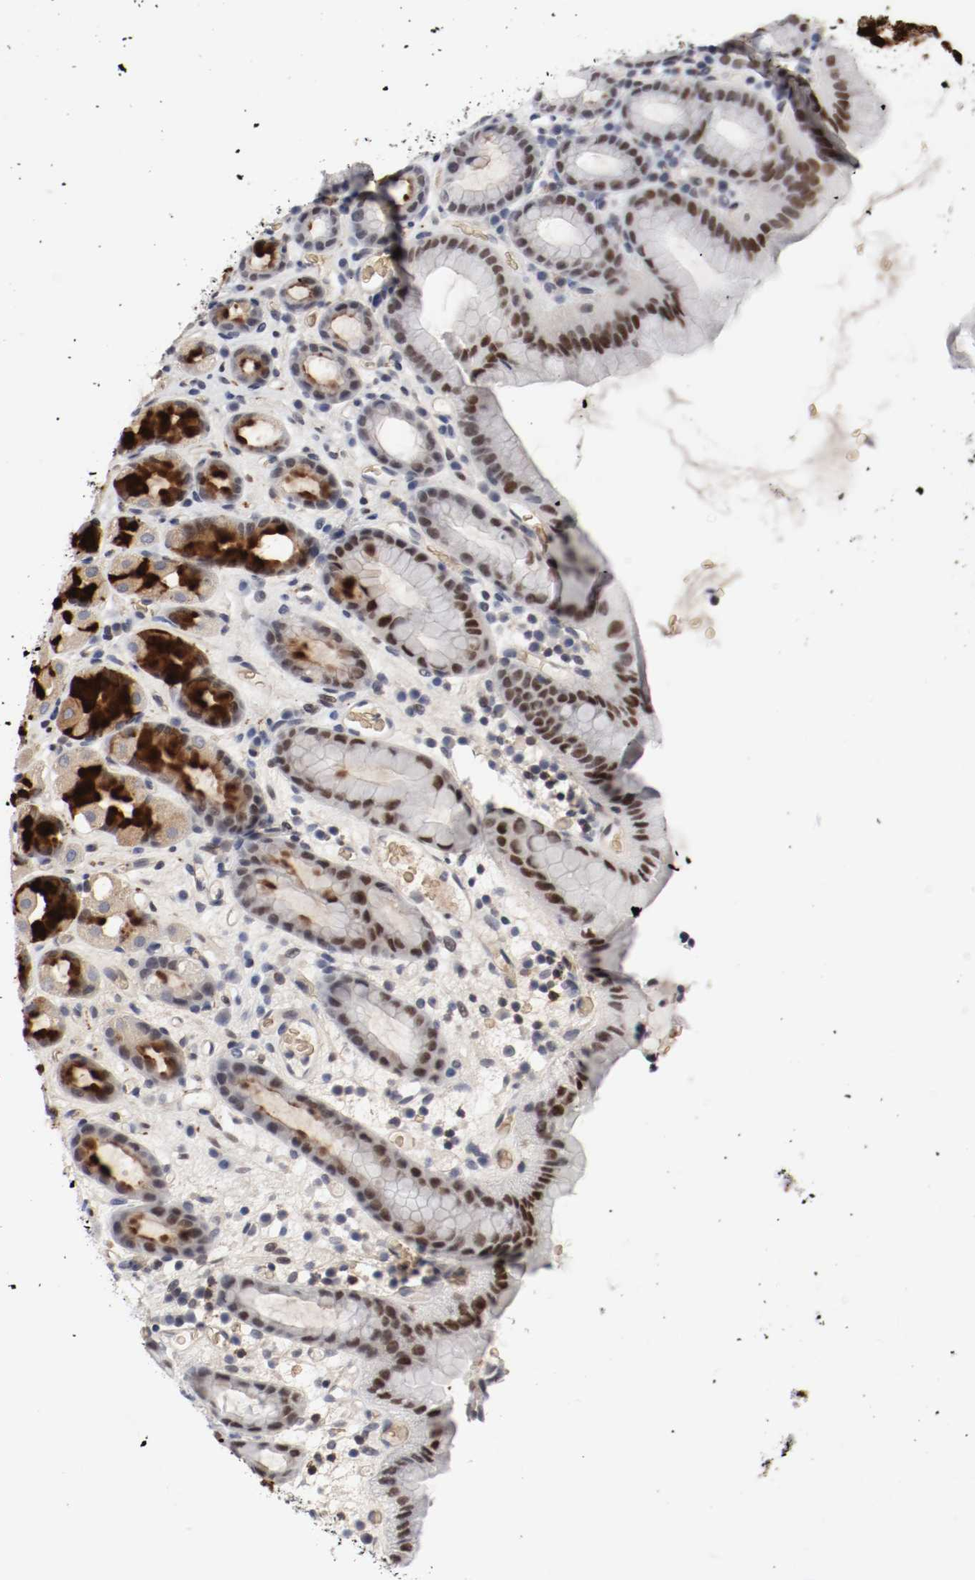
{"staining": {"intensity": "strong", "quantity": "25%-75%", "location": "cytoplasmic/membranous,nuclear"}, "tissue": "stomach", "cell_type": "Glandular cells", "image_type": "normal", "snomed": [{"axis": "morphology", "description": "Normal tissue, NOS"}, {"axis": "topography", "description": "Stomach, upper"}], "caption": "Stomach stained with immunohistochemistry demonstrates strong cytoplasmic/membranous,nuclear expression in approximately 25%-75% of glandular cells. The staining was performed using DAB (3,3'-diaminobenzidine), with brown indicating positive protein expression. Nuclei are stained blue with hematoxylin.", "gene": "JUND", "patient": {"sex": "male", "age": 68}}